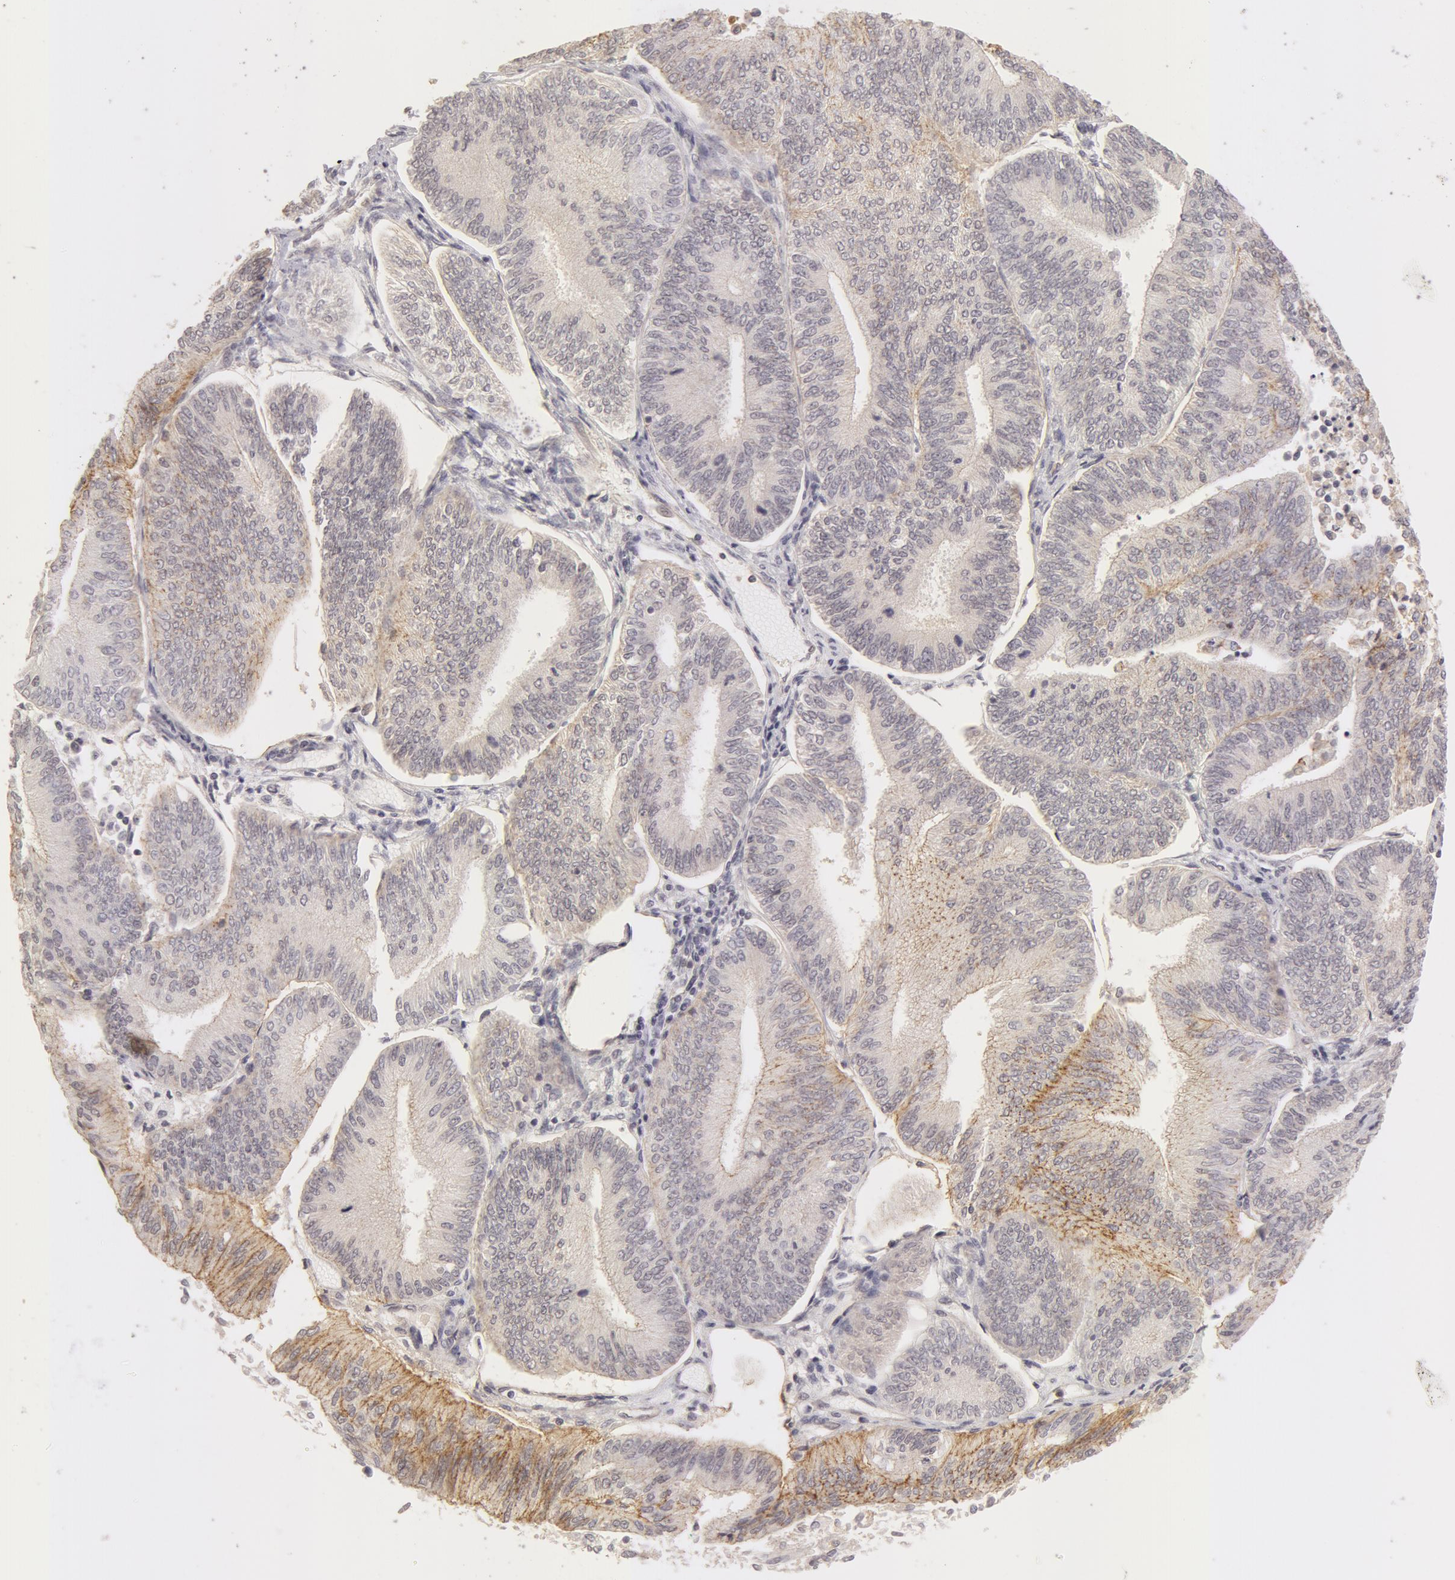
{"staining": {"intensity": "weak", "quantity": ">75%", "location": "cytoplasmic/membranous"}, "tissue": "endometrial cancer", "cell_type": "Tumor cells", "image_type": "cancer", "snomed": [{"axis": "morphology", "description": "Adenocarcinoma, NOS"}, {"axis": "topography", "description": "Endometrium"}], "caption": "Human endometrial cancer stained with a protein marker shows weak staining in tumor cells.", "gene": "ADAM10", "patient": {"sex": "female", "age": 55}}